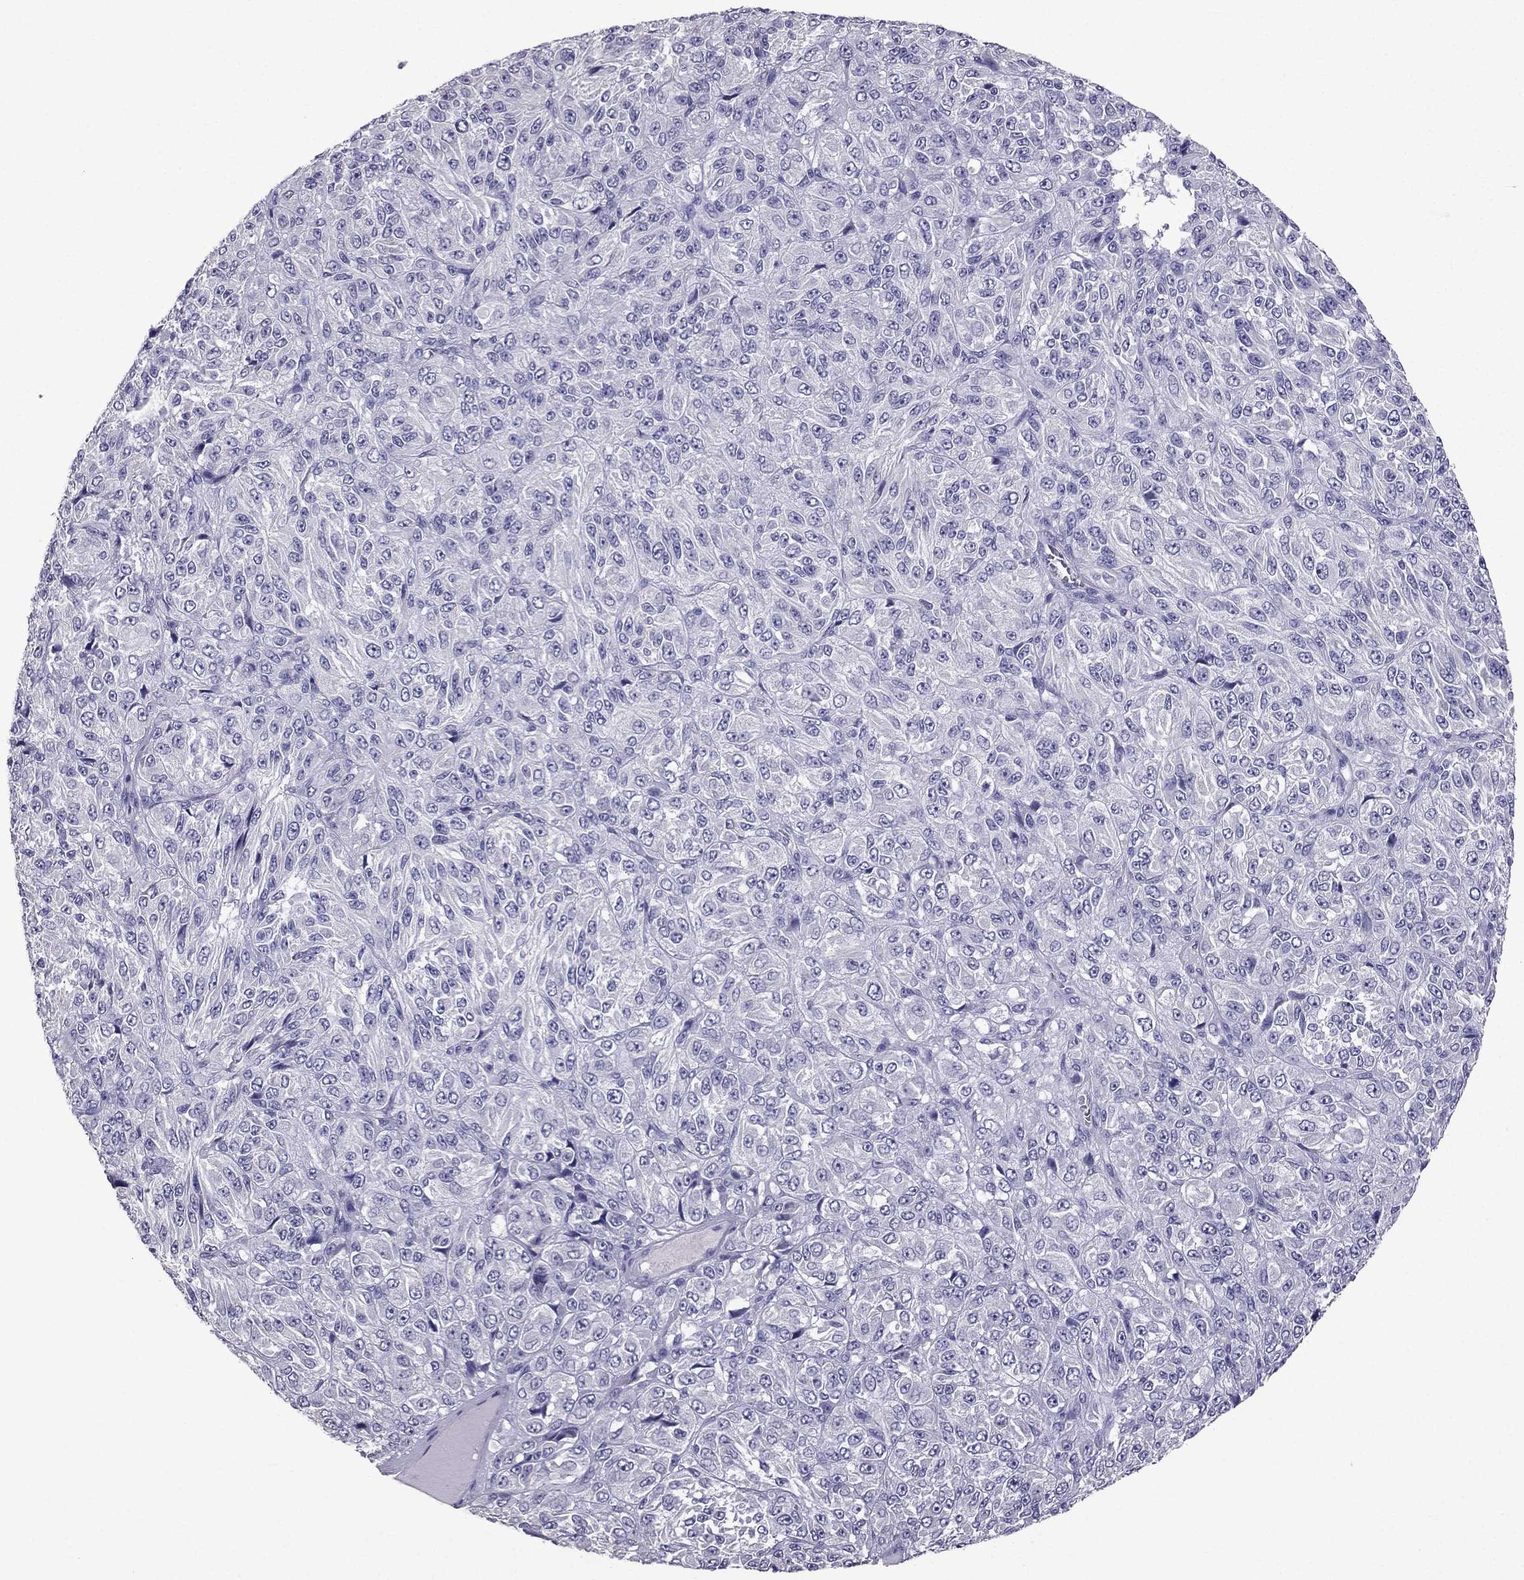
{"staining": {"intensity": "negative", "quantity": "none", "location": "none"}, "tissue": "melanoma", "cell_type": "Tumor cells", "image_type": "cancer", "snomed": [{"axis": "morphology", "description": "Malignant melanoma, Metastatic site"}, {"axis": "topography", "description": "Brain"}], "caption": "Tumor cells show no significant staining in malignant melanoma (metastatic site).", "gene": "SCG5", "patient": {"sex": "female", "age": 56}}